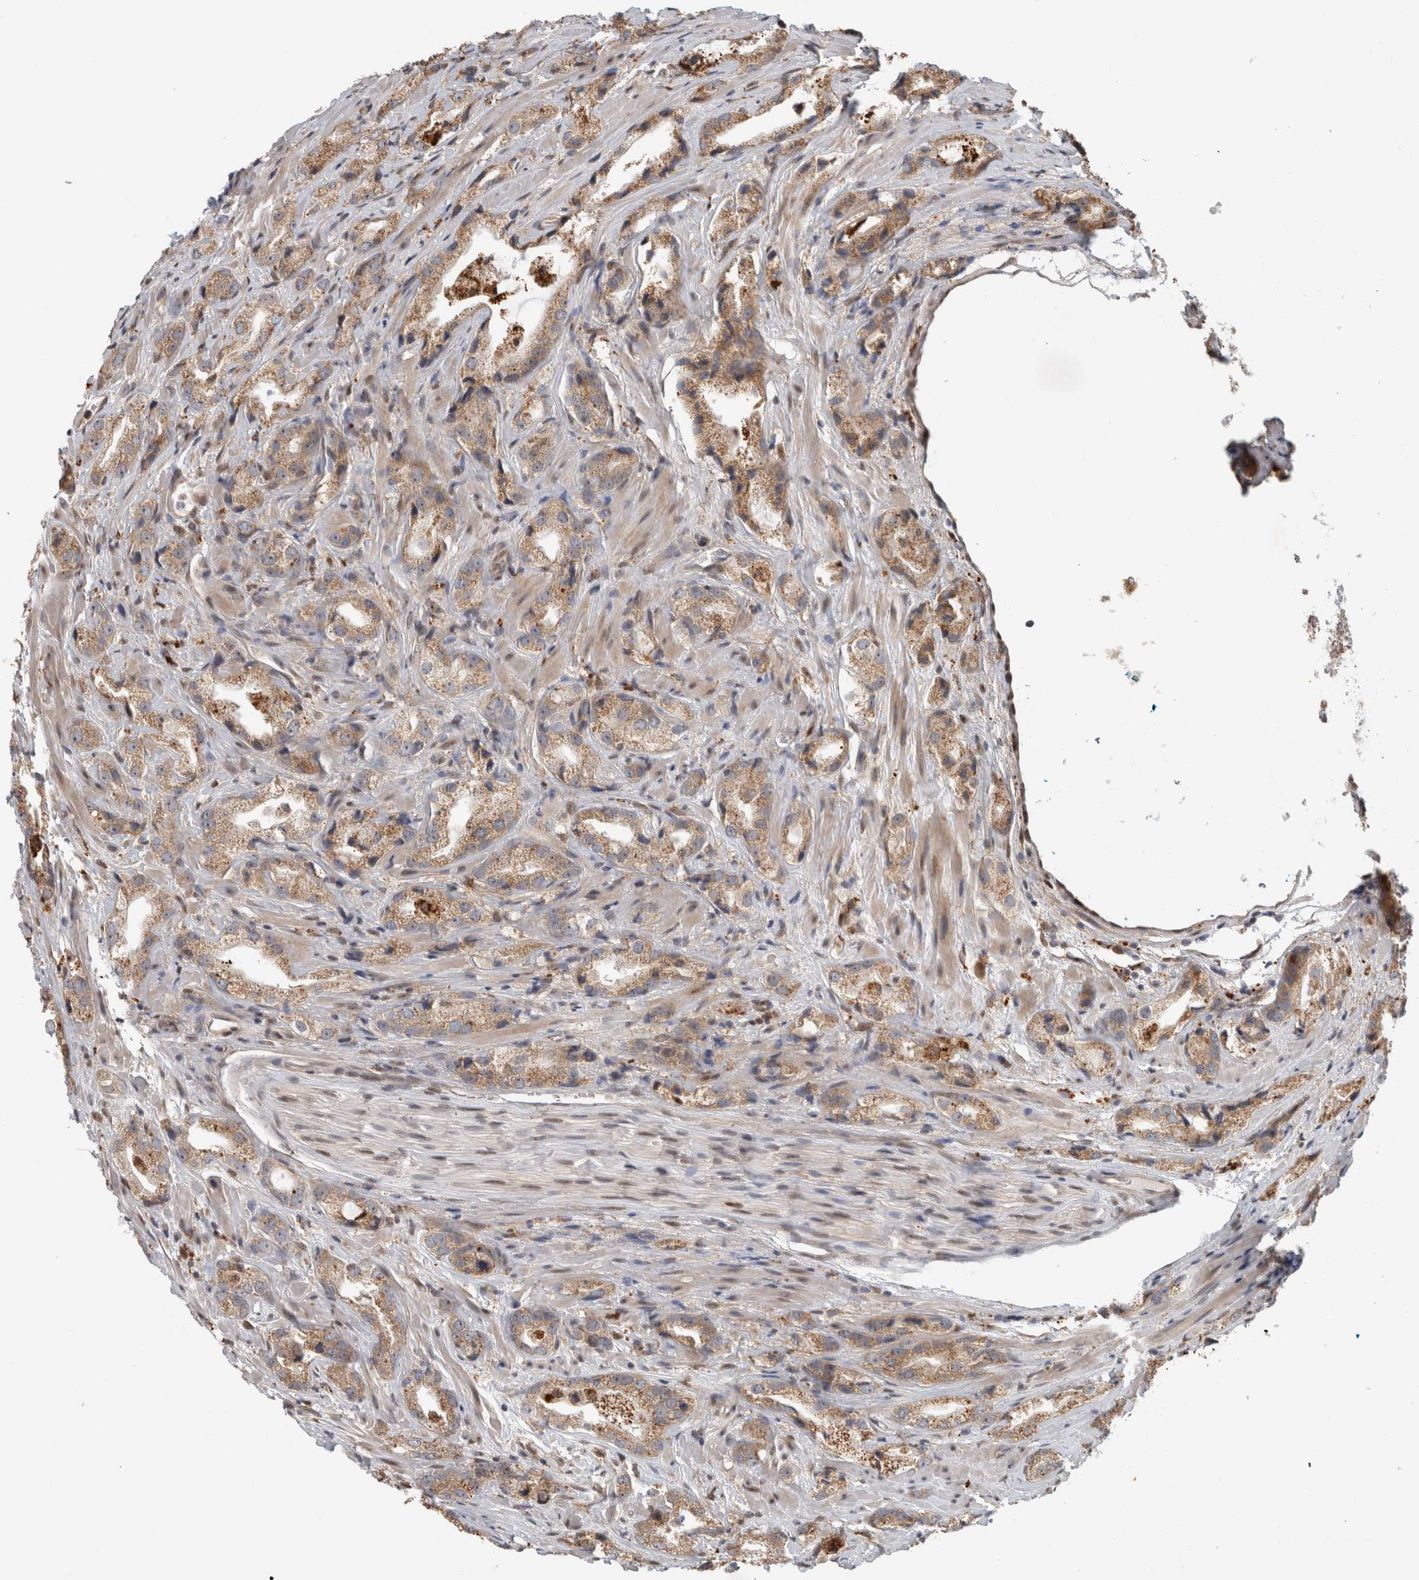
{"staining": {"intensity": "moderate", "quantity": ">75%", "location": "cytoplasmic/membranous"}, "tissue": "prostate cancer", "cell_type": "Tumor cells", "image_type": "cancer", "snomed": [{"axis": "morphology", "description": "Adenocarcinoma, High grade"}, {"axis": "topography", "description": "Prostate"}], "caption": "This is a histology image of IHC staining of prostate cancer, which shows moderate expression in the cytoplasmic/membranous of tumor cells.", "gene": "NAB2", "patient": {"sex": "male", "age": 63}}